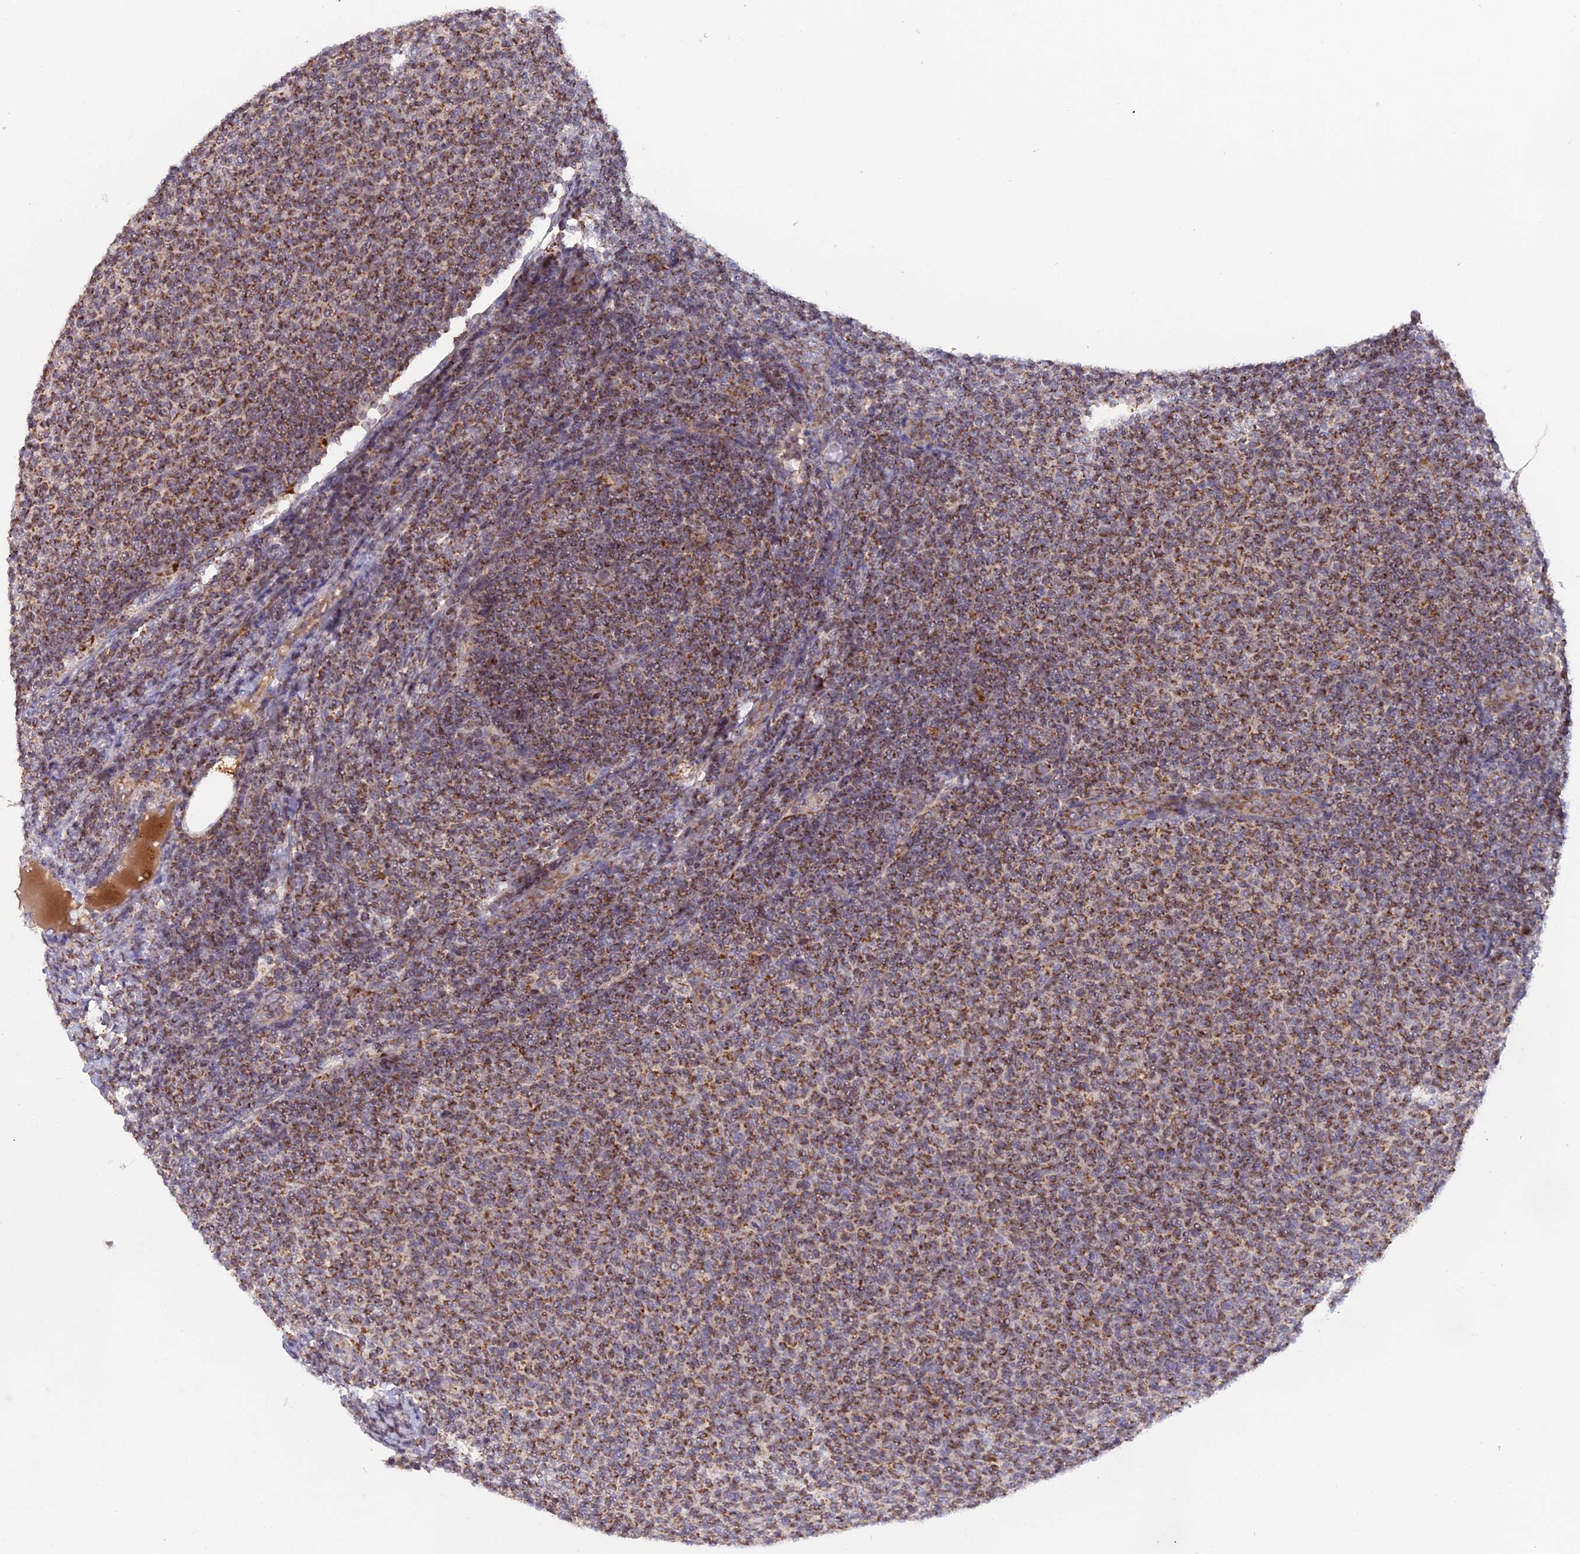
{"staining": {"intensity": "weak", "quantity": ">75%", "location": "cytoplasmic/membranous"}, "tissue": "lymphoma", "cell_type": "Tumor cells", "image_type": "cancer", "snomed": [{"axis": "morphology", "description": "Malignant lymphoma, non-Hodgkin's type, Low grade"}, {"axis": "topography", "description": "Lymph node"}], "caption": "A high-resolution image shows immunohistochemistry staining of malignant lymphoma, non-Hodgkin's type (low-grade), which displays weak cytoplasmic/membranous positivity in approximately >75% of tumor cells. The protein is shown in brown color, while the nuclei are stained blue.", "gene": "MPV17L", "patient": {"sex": "male", "age": 66}}